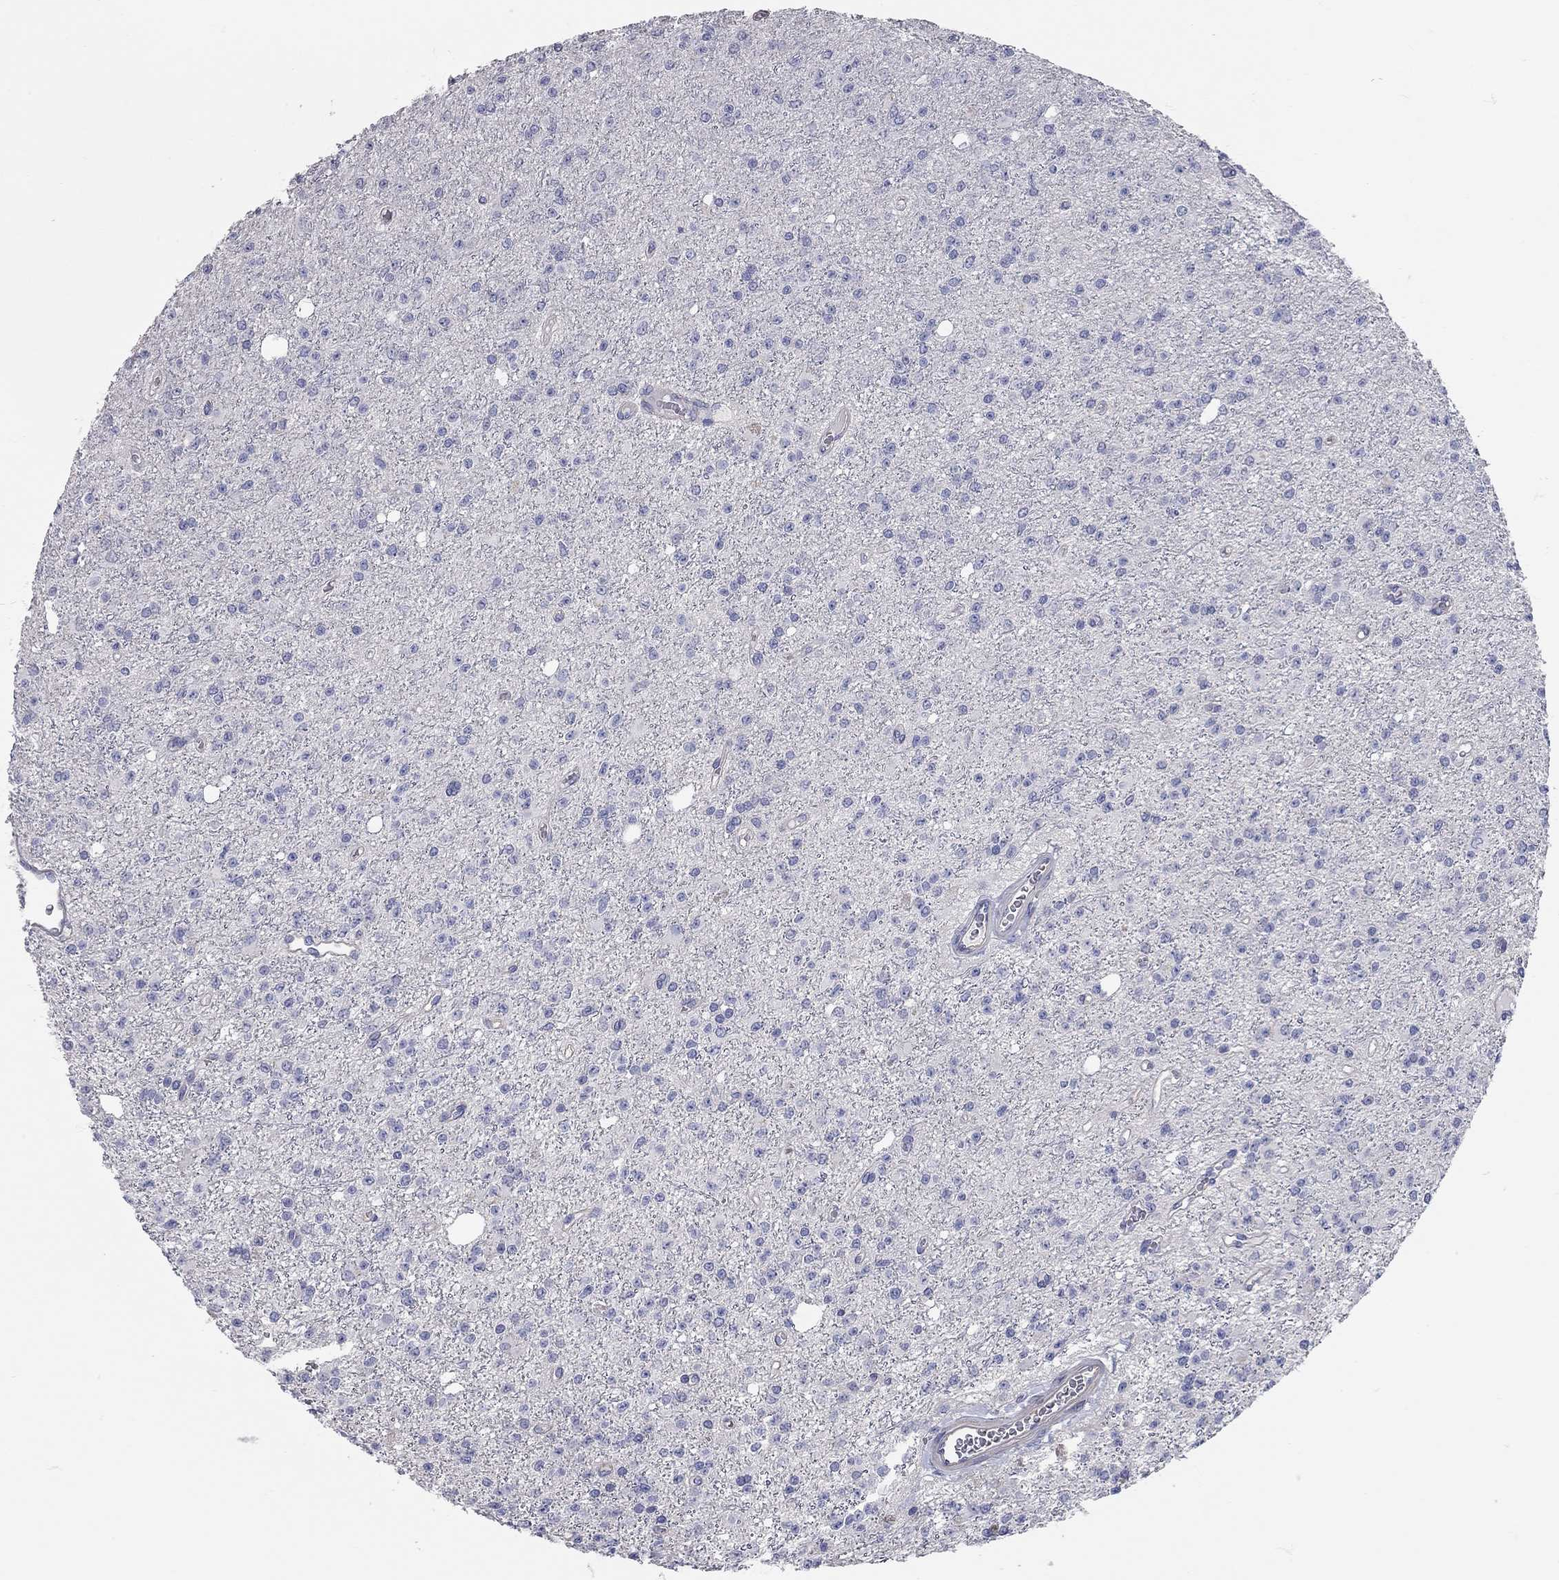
{"staining": {"intensity": "negative", "quantity": "none", "location": "none"}, "tissue": "glioma", "cell_type": "Tumor cells", "image_type": "cancer", "snomed": [{"axis": "morphology", "description": "Glioma, malignant, Low grade"}, {"axis": "topography", "description": "Brain"}], "caption": "Tumor cells are negative for brown protein staining in malignant glioma (low-grade).", "gene": "C10orf90", "patient": {"sex": "female", "age": 45}}